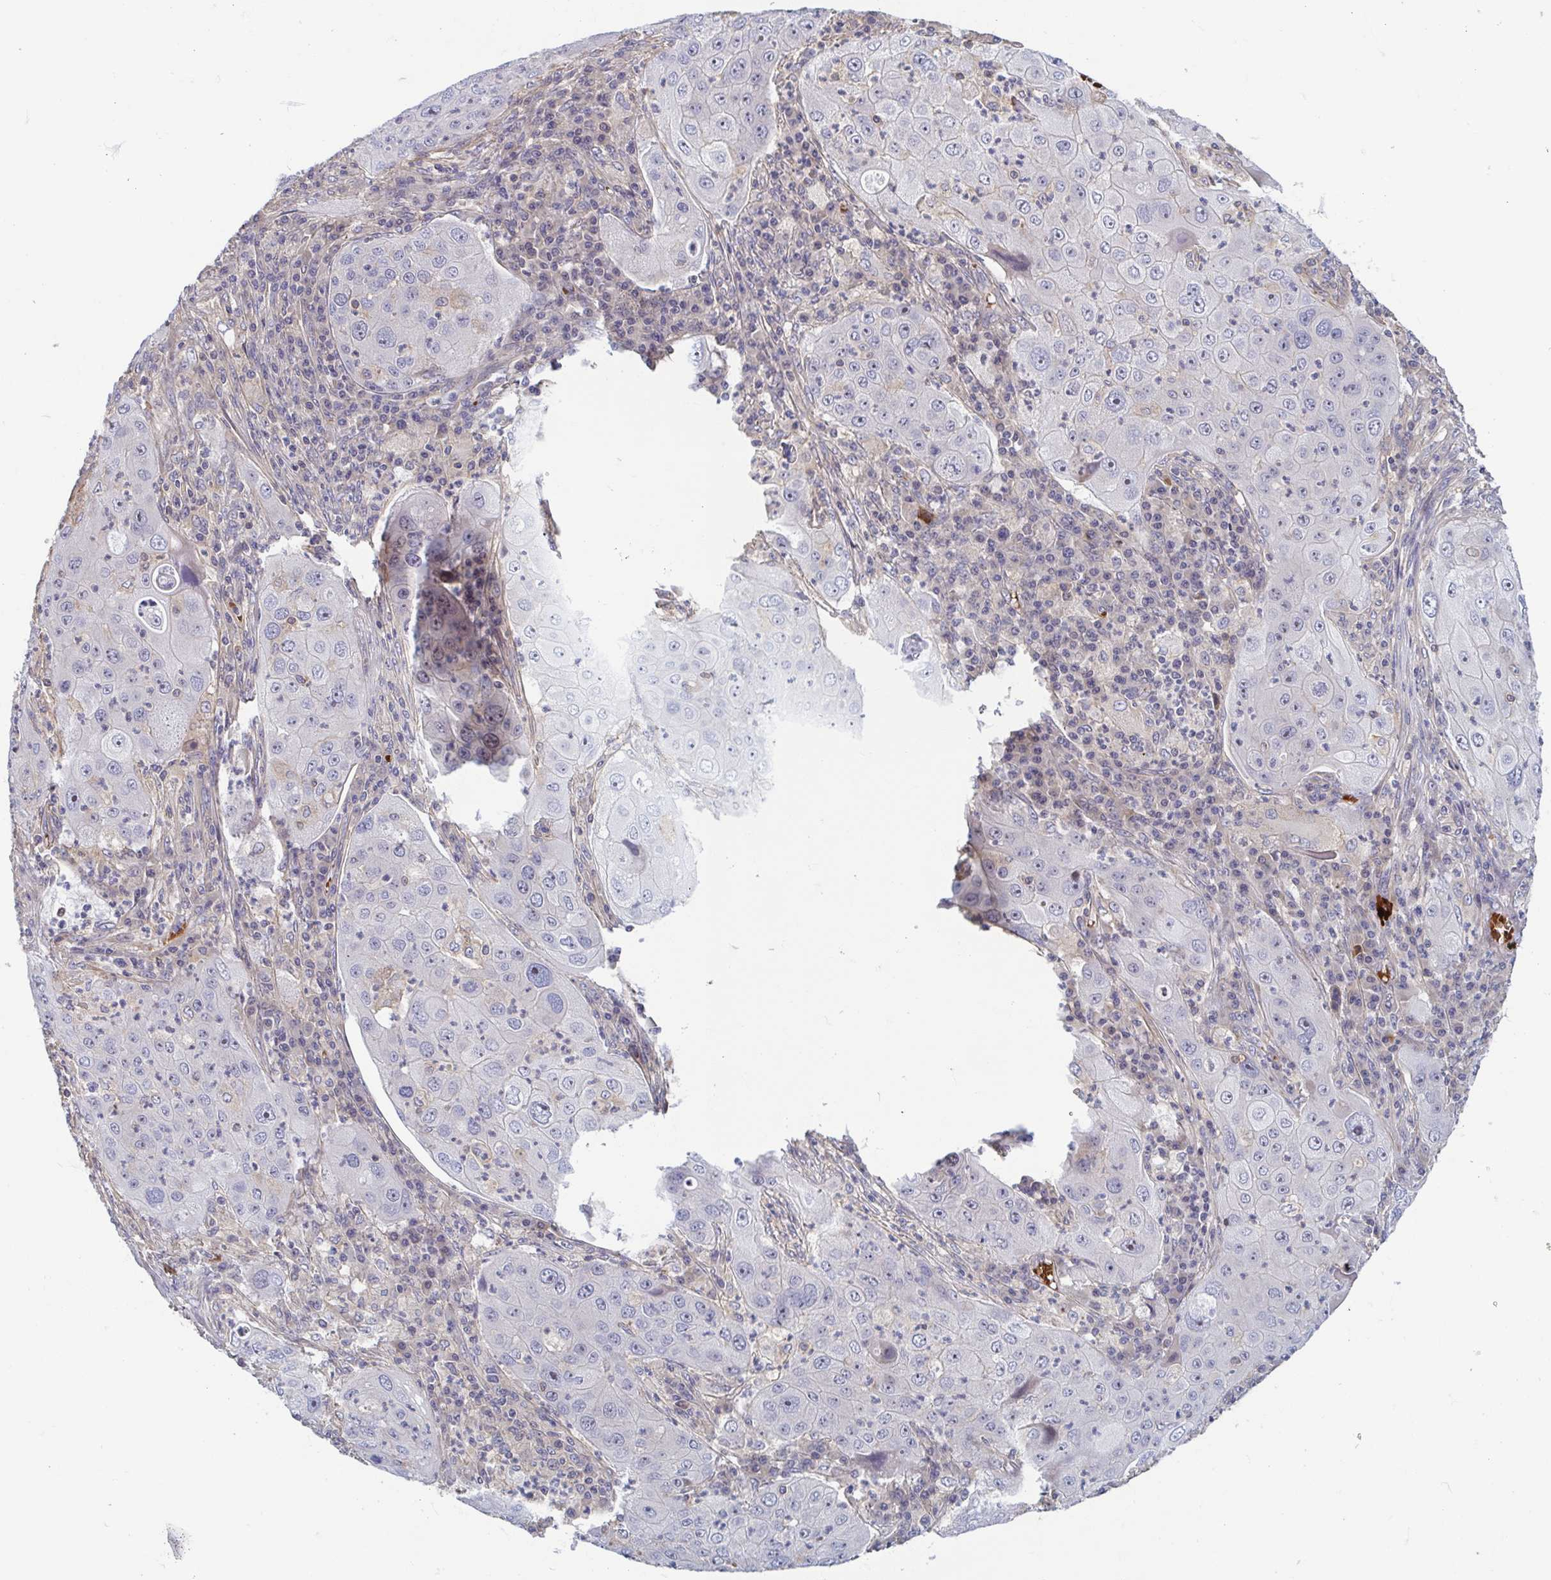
{"staining": {"intensity": "negative", "quantity": "none", "location": "none"}, "tissue": "lung cancer", "cell_type": "Tumor cells", "image_type": "cancer", "snomed": [{"axis": "morphology", "description": "Squamous cell carcinoma, NOS"}, {"axis": "topography", "description": "Lung"}], "caption": "Lung squamous cell carcinoma was stained to show a protein in brown. There is no significant staining in tumor cells.", "gene": "LRRC38", "patient": {"sex": "female", "age": 59}}